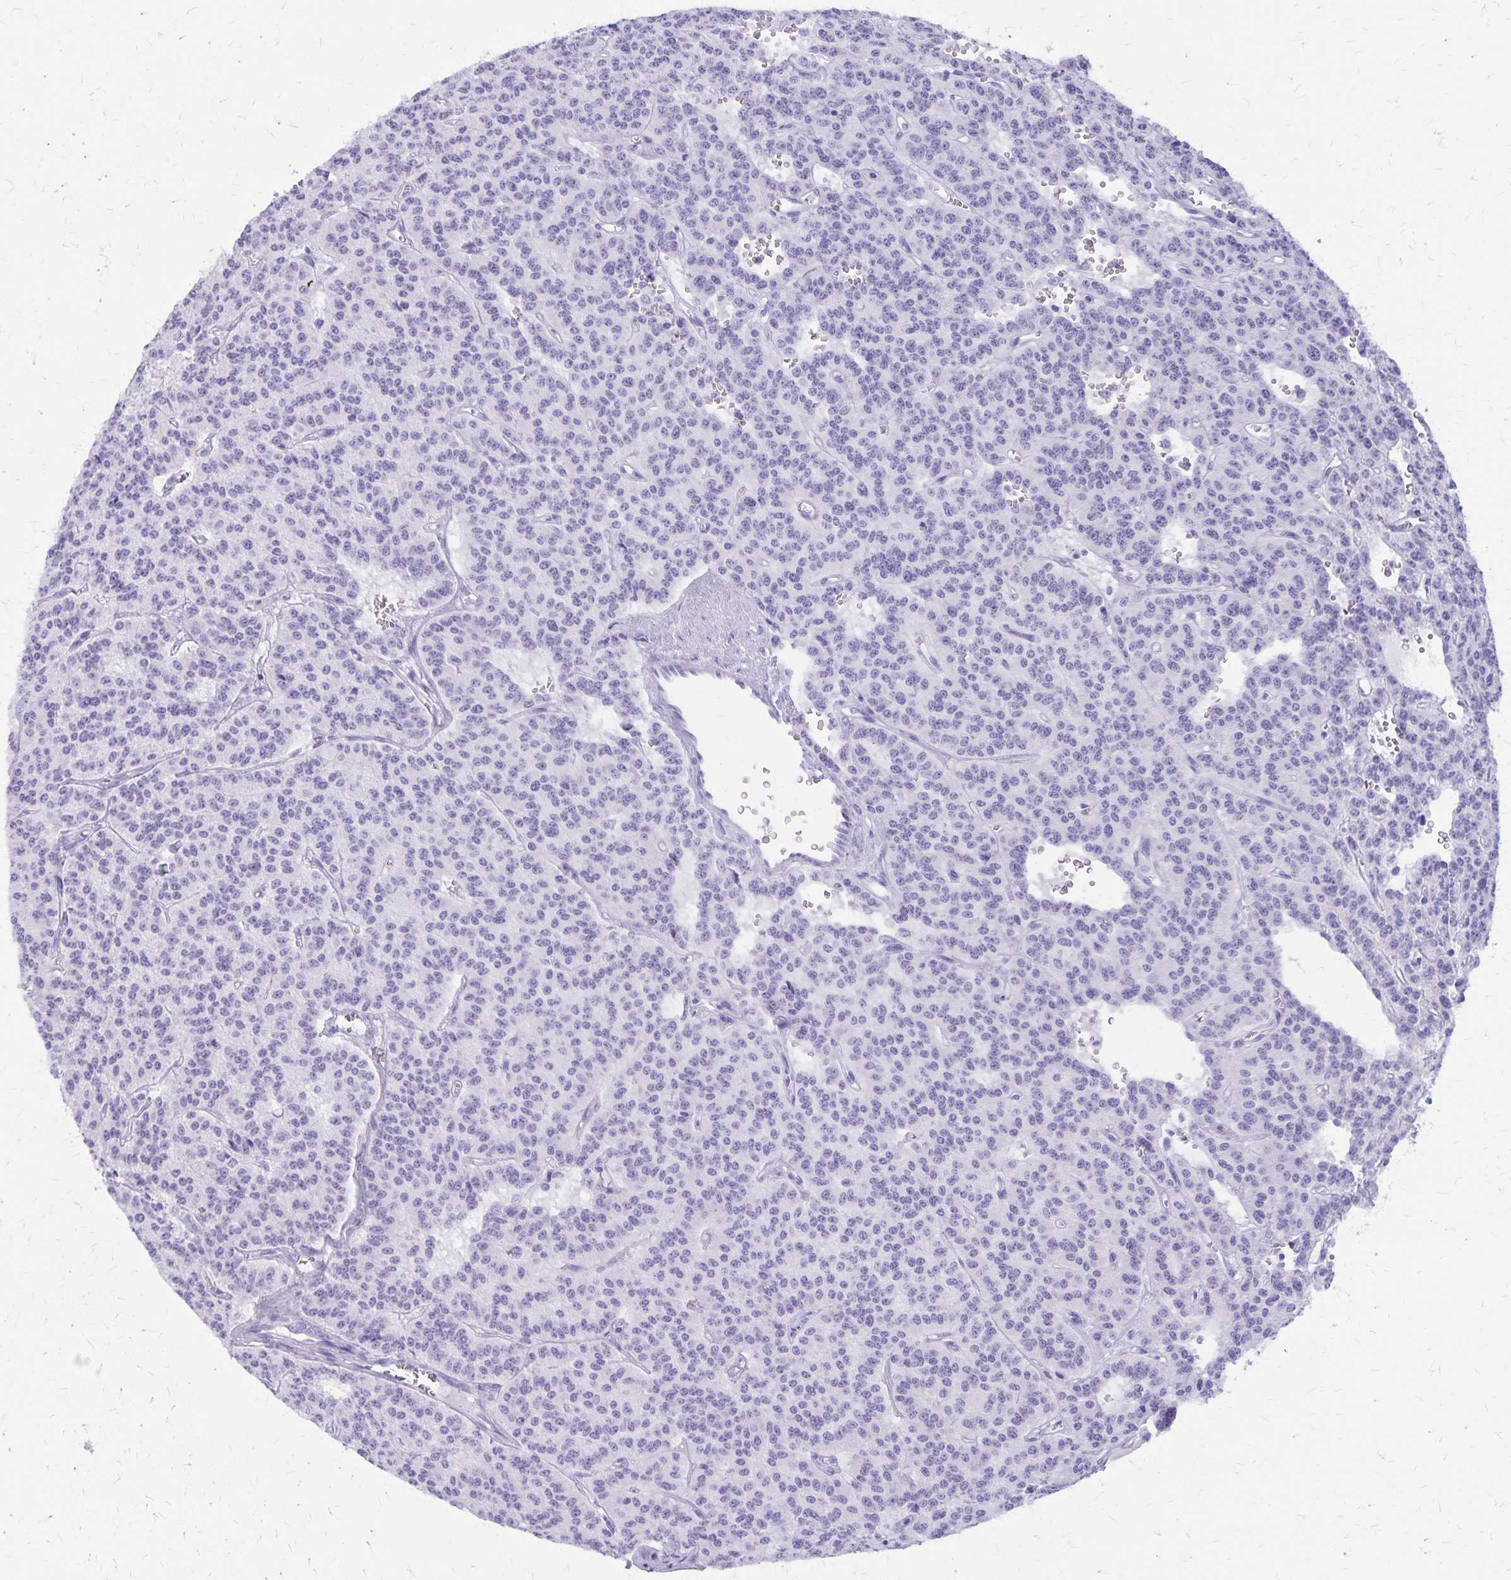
{"staining": {"intensity": "negative", "quantity": "none", "location": "none"}, "tissue": "carcinoid", "cell_type": "Tumor cells", "image_type": "cancer", "snomed": [{"axis": "morphology", "description": "Carcinoid, malignant, NOS"}, {"axis": "topography", "description": "Lung"}], "caption": "Human carcinoid (malignant) stained for a protein using IHC reveals no positivity in tumor cells.", "gene": "DEFA5", "patient": {"sex": "female", "age": 71}}